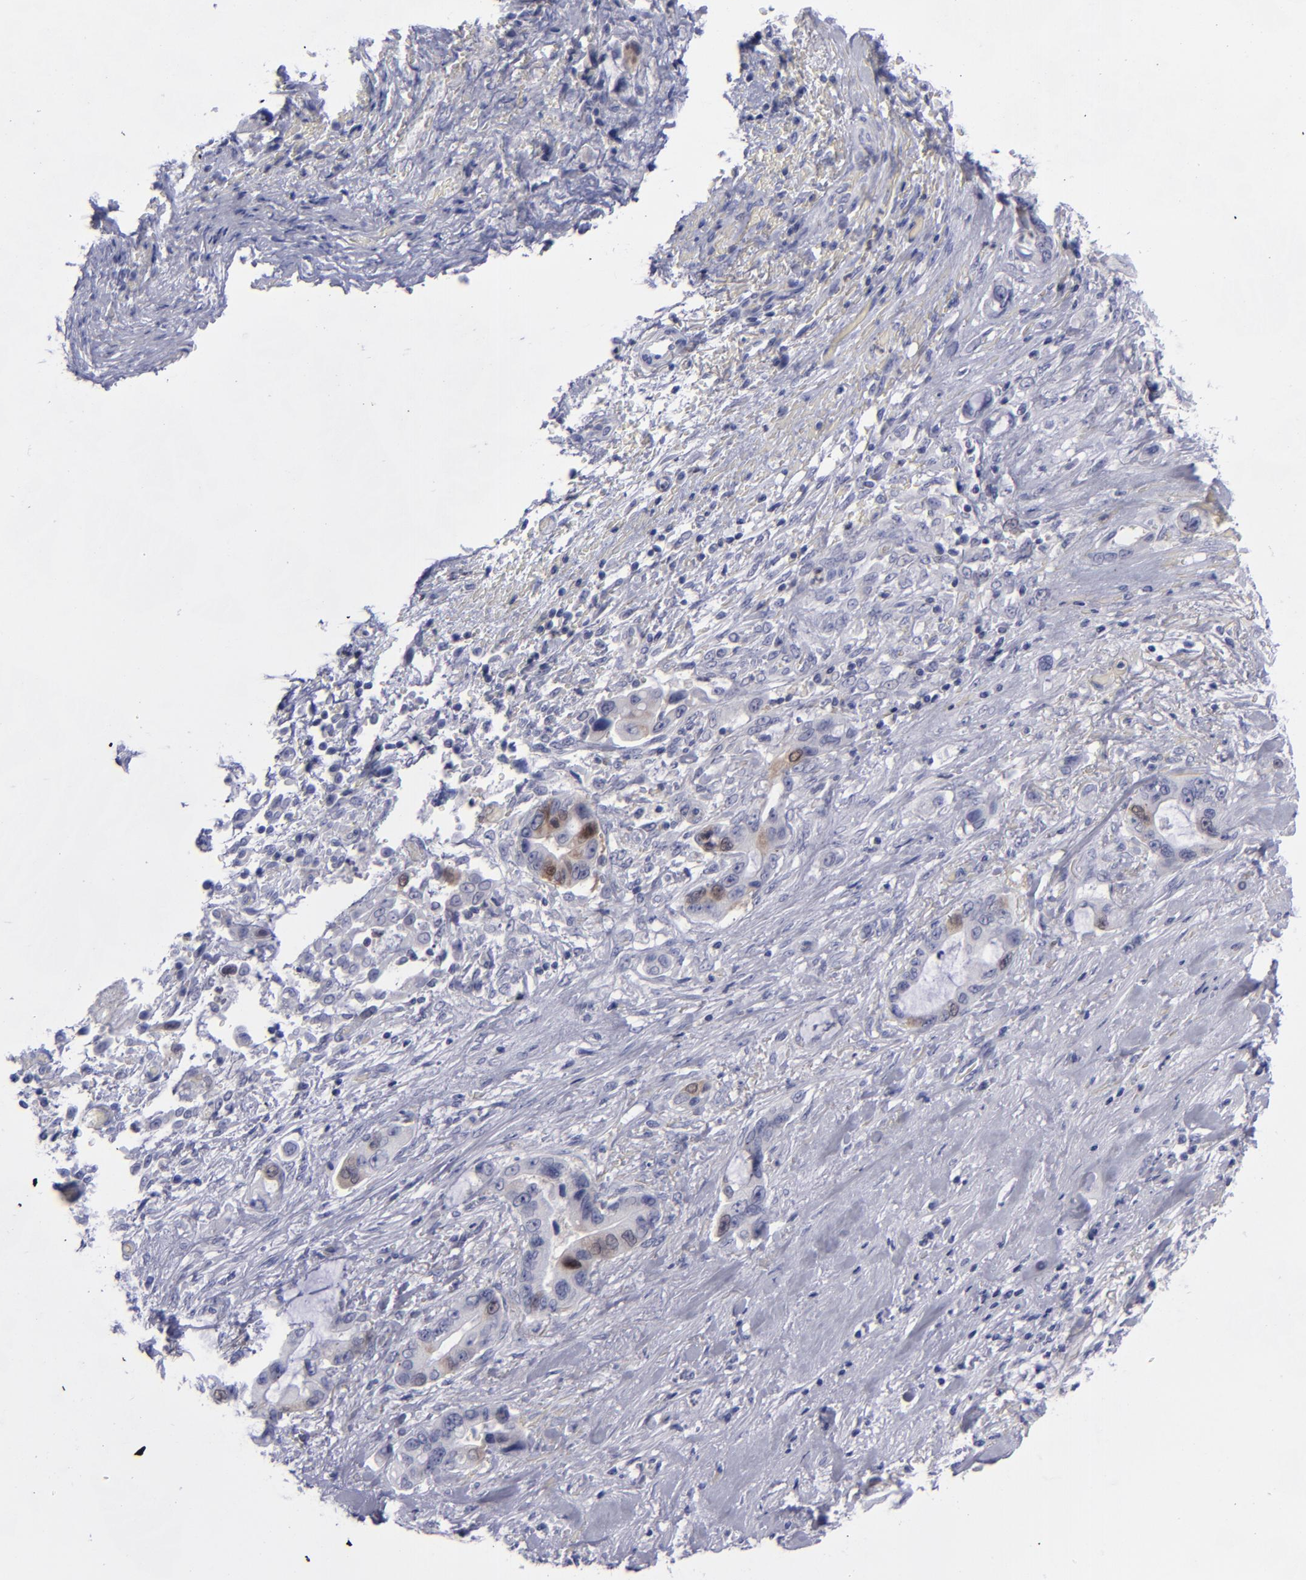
{"staining": {"intensity": "weak", "quantity": "<25%", "location": "nuclear"}, "tissue": "pancreatic cancer", "cell_type": "Tumor cells", "image_type": "cancer", "snomed": [{"axis": "morphology", "description": "Adenocarcinoma, NOS"}, {"axis": "topography", "description": "Pancreas"}, {"axis": "topography", "description": "Stomach, upper"}], "caption": "A high-resolution image shows immunohistochemistry (IHC) staining of adenocarcinoma (pancreatic), which shows no significant positivity in tumor cells.", "gene": "AURKA", "patient": {"sex": "male", "age": 77}}